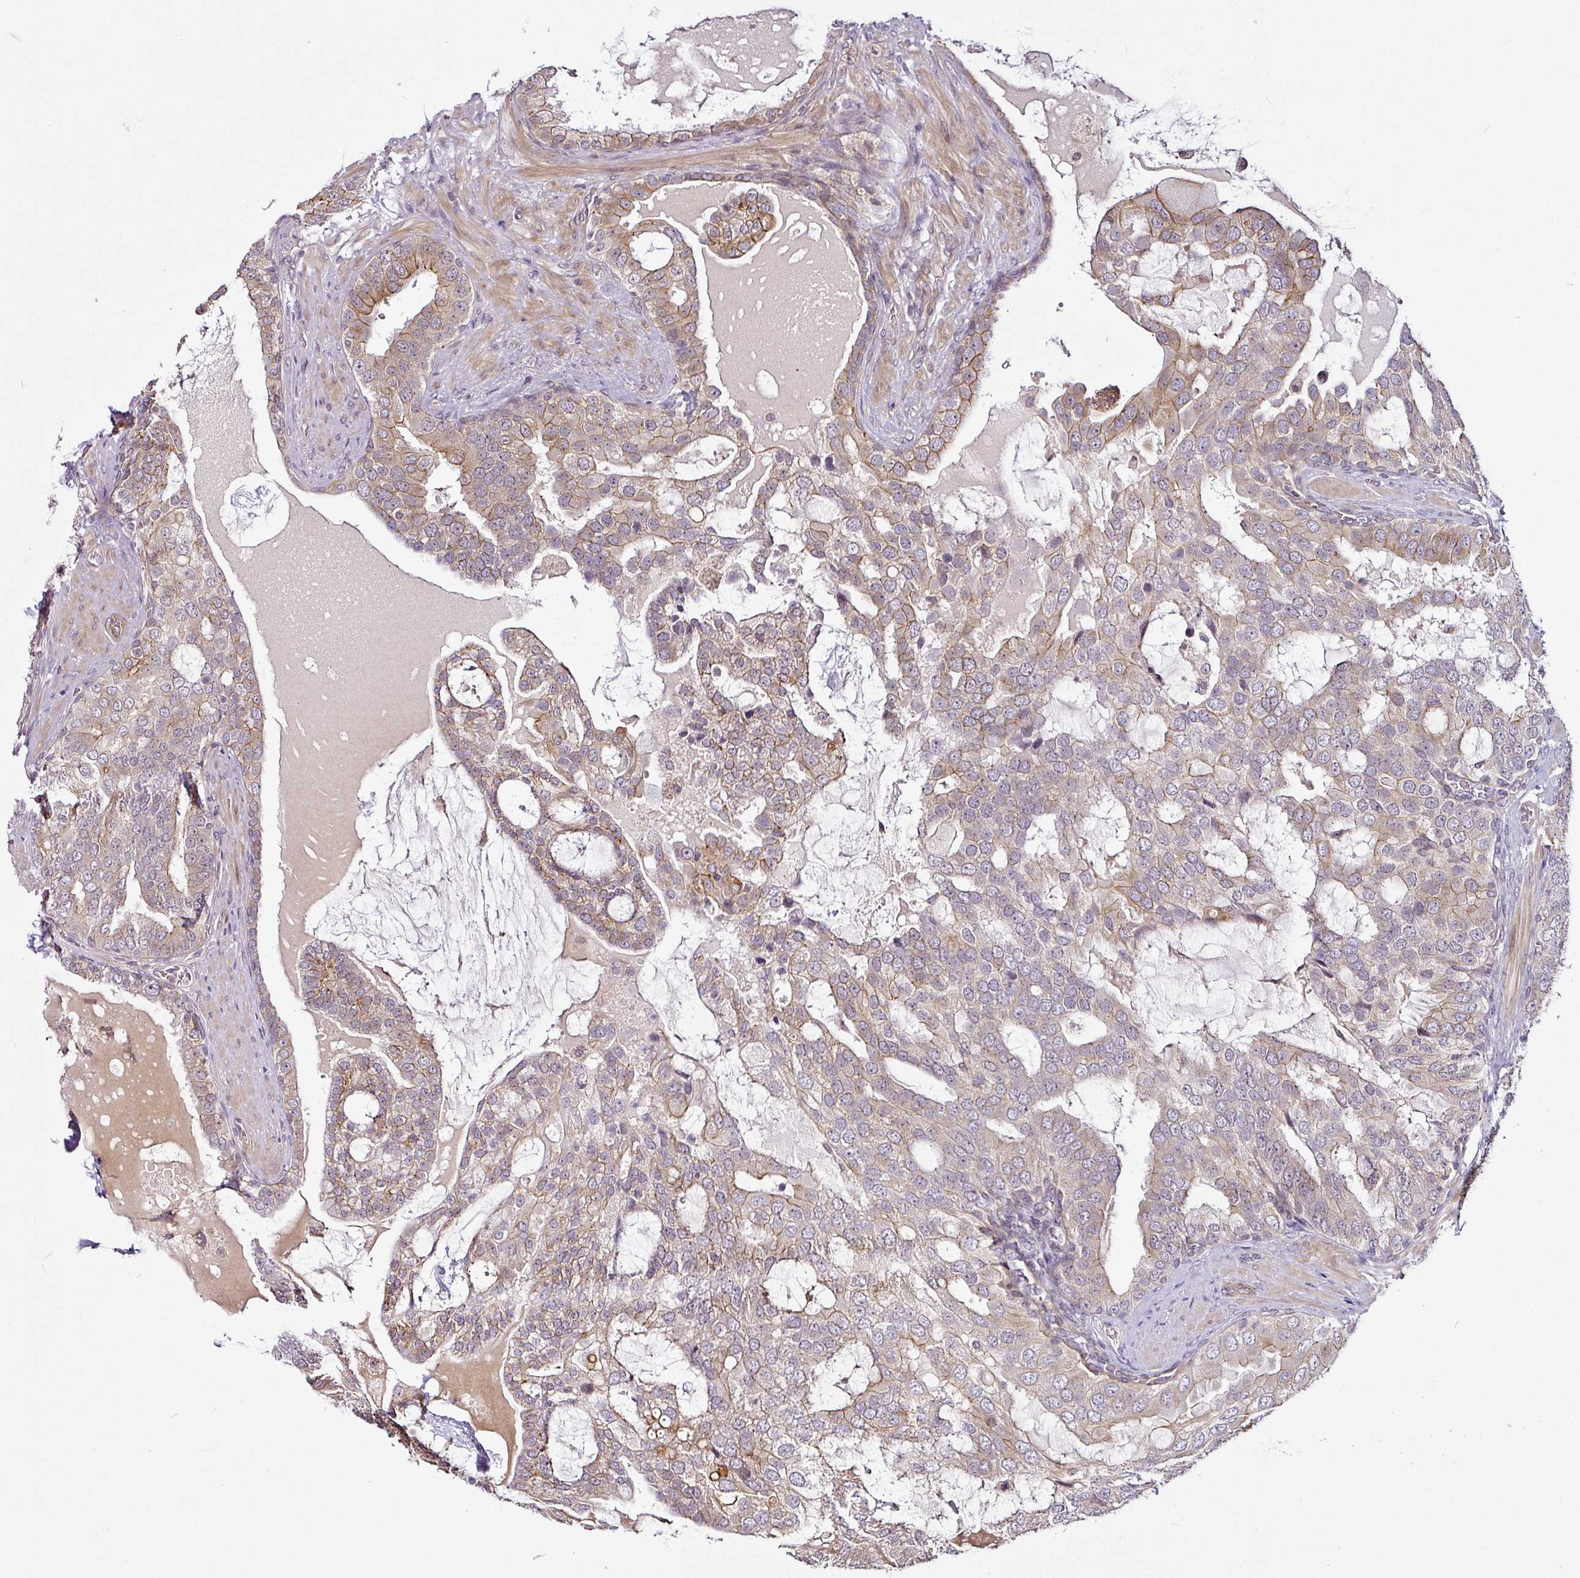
{"staining": {"intensity": "moderate", "quantity": "<25%", "location": "cytoplasmic/membranous"}, "tissue": "prostate cancer", "cell_type": "Tumor cells", "image_type": "cancer", "snomed": [{"axis": "morphology", "description": "Adenocarcinoma, High grade"}, {"axis": "topography", "description": "Prostate"}], "caption": "Immunohistochemistry (IHC) staining of prostate high-grade adenocarcinoma, which shows low levels of moderate cytoplasmic/membranous positivity in about <25% of tumor cells indicating moderate cytoplasmic/membranous protein expression. The staining was performed using DAB (3,3'-diaminobenzidine) (brown) for protein detection and nuclei were counterstained in hematoxylin (blue).", "gene": "DCAF13", "patient": {"sex": "male", "age": 55}}